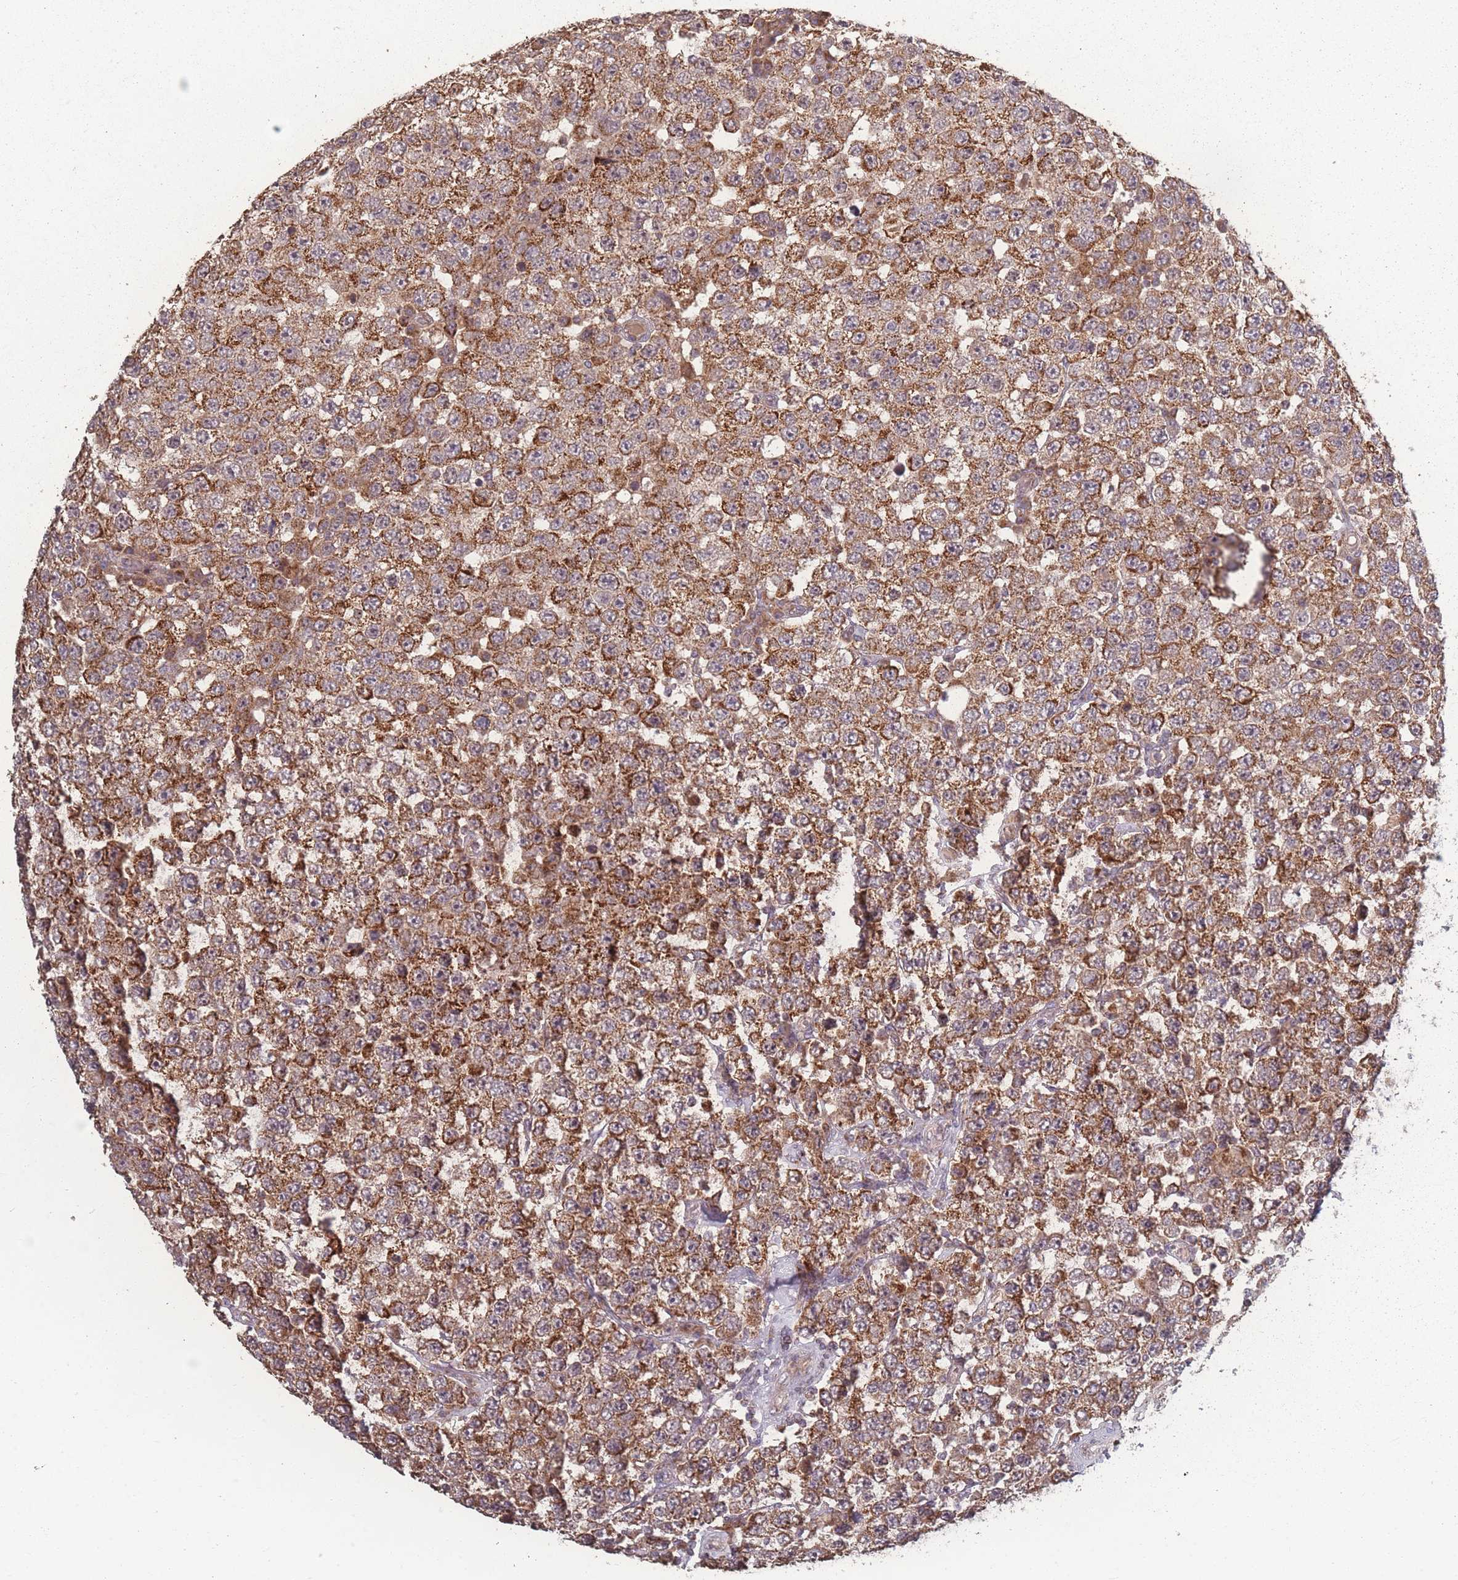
{"staining": {"intensity": "strong", "quantity": ">75%", "location": "cytoplasmic/membranous"}, "tissue": "testis cancer", "cell_type": "Tumor cells", "image_type": "cancer", "snomed": [{"axis": "morphology", "description": "Seminoma, NOS"}, {"axis": "topography", "description": "Testis"}], "caption": "Strong cytoplasmic/membranous positivity for a protein is identified in about >75% of tumor cells of seminoma (testis) using IHC.", "gene": "LYRM7", "patient": {"sex": "male", "age": 28}}